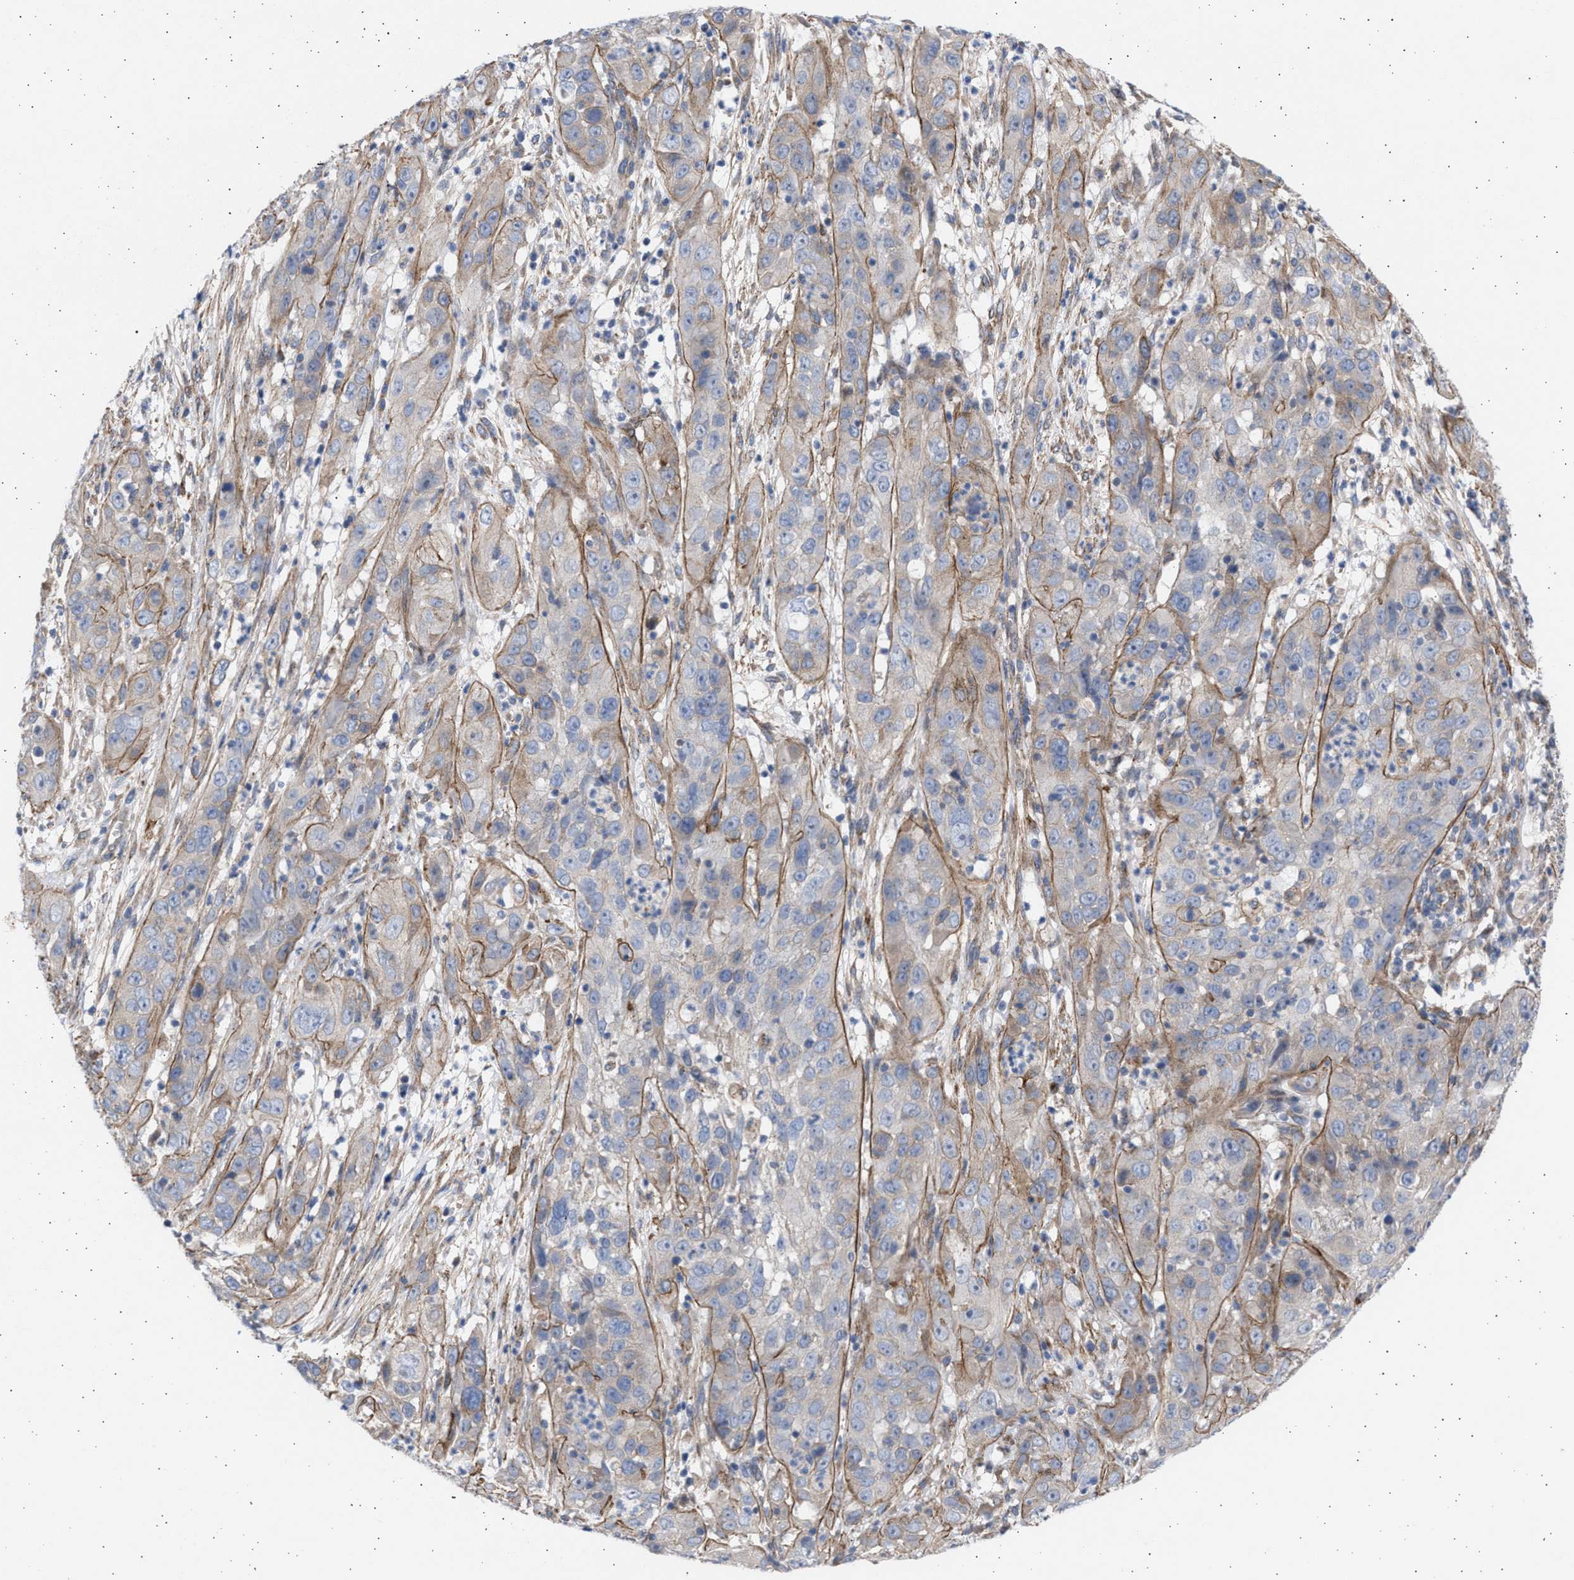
{"staining": {"intensity": "moderate", "quantity": "<25%", "location": "cytoplasmic/membranous"}, "tissue": "cervical cancer", "cell_type": "Tumor cells", "image_type": "cancer", "snomed": [{"axis": "morphology", "description": "Squamous cell carcinoma, NOS"}, {"axis": "topography", "description": "Cervix"}], "caption": "Protein expression analysis of cervical cancer (squamous cell carcinoma) displays moderate cytoplasmic/membranous positivity in approximately <25% of tumor cells. (DAB (3,3'-diaminobenzidine) IHC, brown staining for protein, blue staining for nuclei).", "gene": "NBR1", "patient": {"sex": "female", "age": 32}}